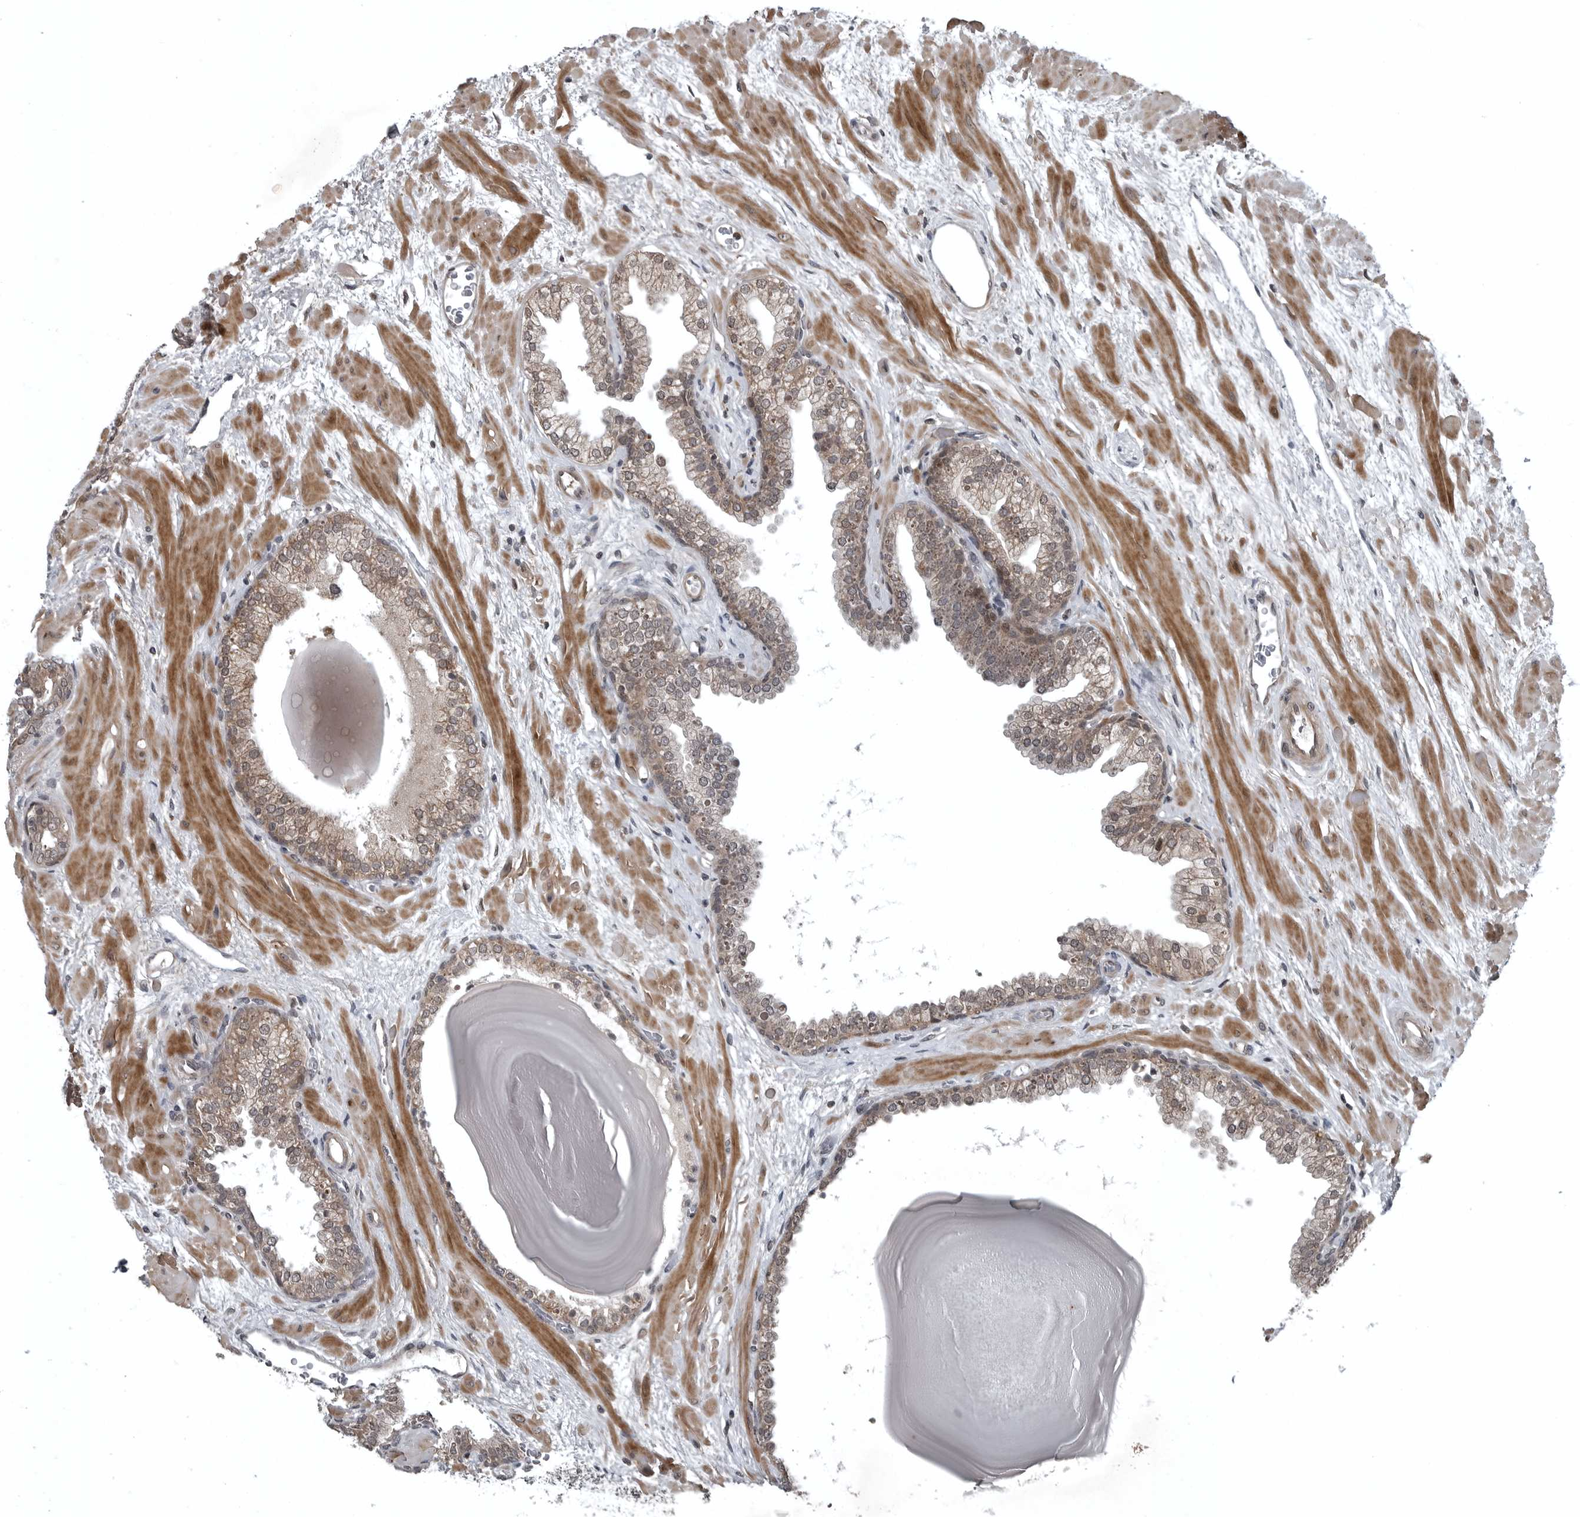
{"staining": {"intensity": "moderate", "quantity": "25%-75%", "location": "cytoplasmic/membranous,nuclear"}, "tissue": "prostate", "cell_type": "Glandular cells", "image_type": "normal", "snomed": [{"axis": "morphology", "description": "Normal tissue, NOS"}, {"axis": "topography", "description": "Prostate"}], "caption": "Glandular cells display medium levels of moderate cytoplasmic/membranous,nuclear staining in approximately 25%-75% of cells in benign human prostate.", "gene": "GAK", "patient": {"sex": "male", "age": 48}}